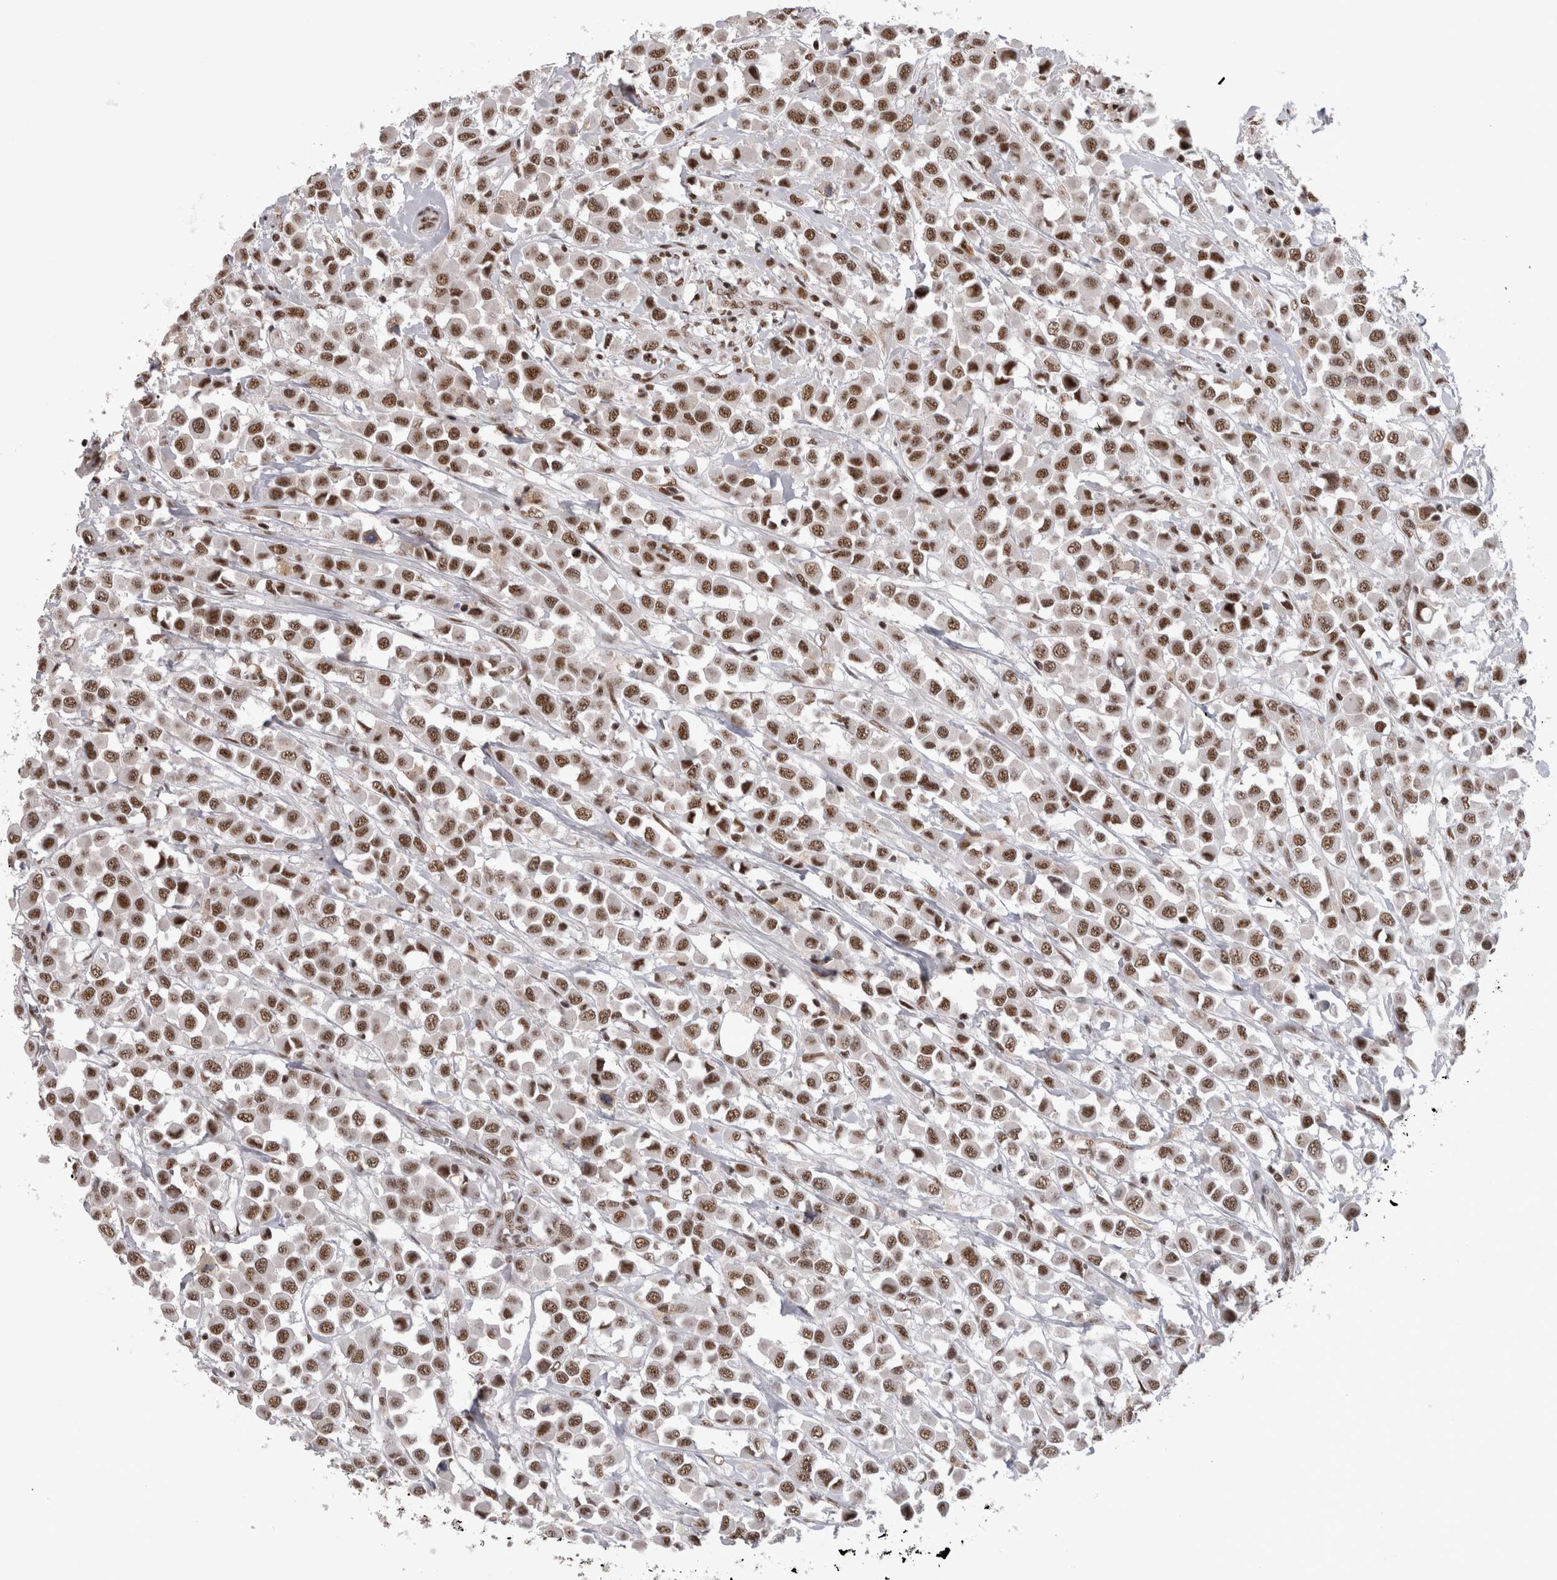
{"staining": {"intensity": "moderate", "quantity": ">75%", "location": "nuclear"}, "tissue": "breast cancer", "cell_type": "Tumor cells", "image_type": "cancer", "snomed": [{"axis": "morphology", "description": "Duct carcinoma"}, {"axis": "topography", "description": "Breast"}], "caption": "Moderate nuclear expression is identified in approximately >75% of tumor cells in breast cancer.", "gene": "CDK11A", "patient": {"sex": "female", "age": 61}}